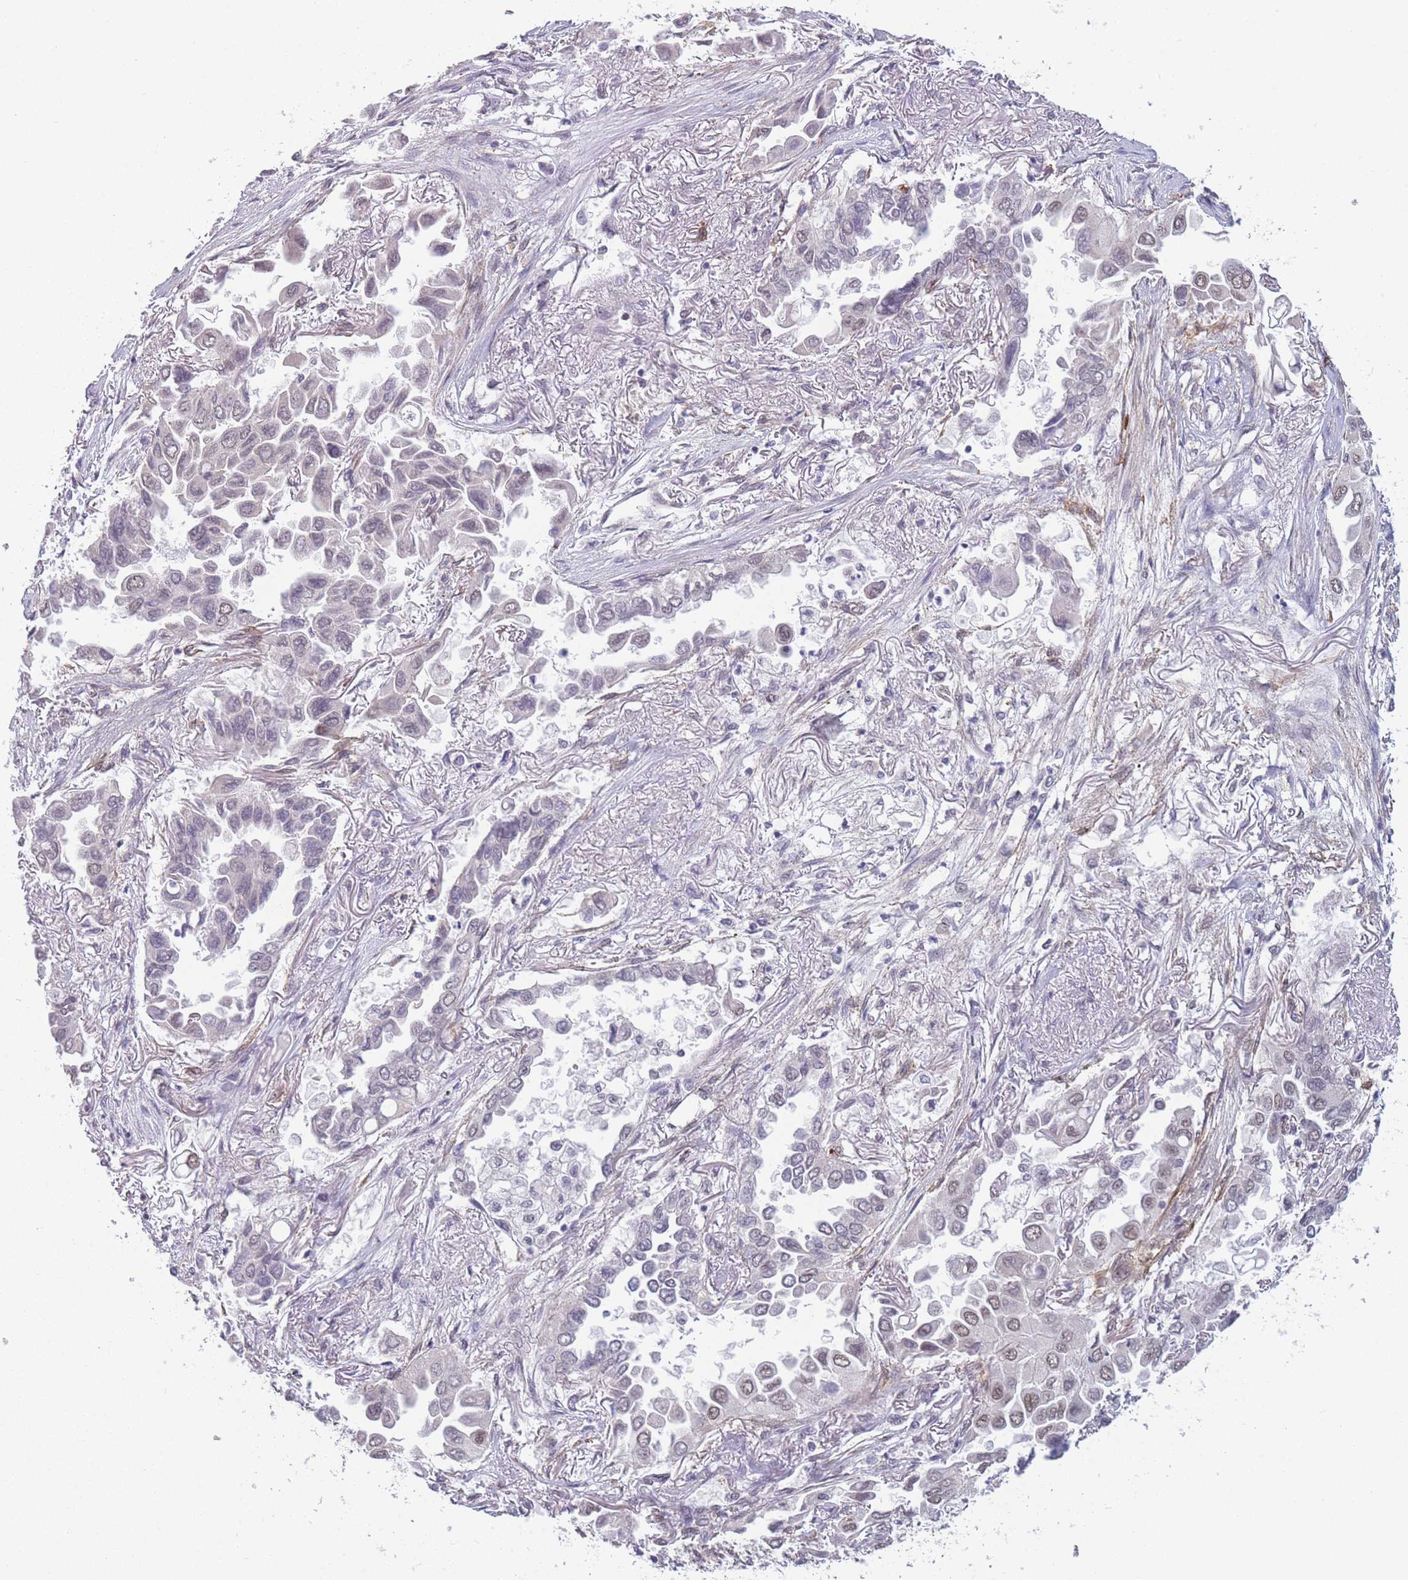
{"staining": {"intensity": "moderate", "quantity": "<25%", "location": "nuclear"}, "tissue": "lung cancer", "cell_type": "Tumor cells", "image_type": "cancer", "snomed": [{"axis": "morphology", "description": "Adenocarcinoma, NOS"}, {"axis": "topography", "description": "Lung"}], "caption": "A brown stain highlights moderate nuclear expression of a protein in lung cancer tumor cells.", "gene": "SIN3B", "patient": {"sex": "female", "age": 76}}